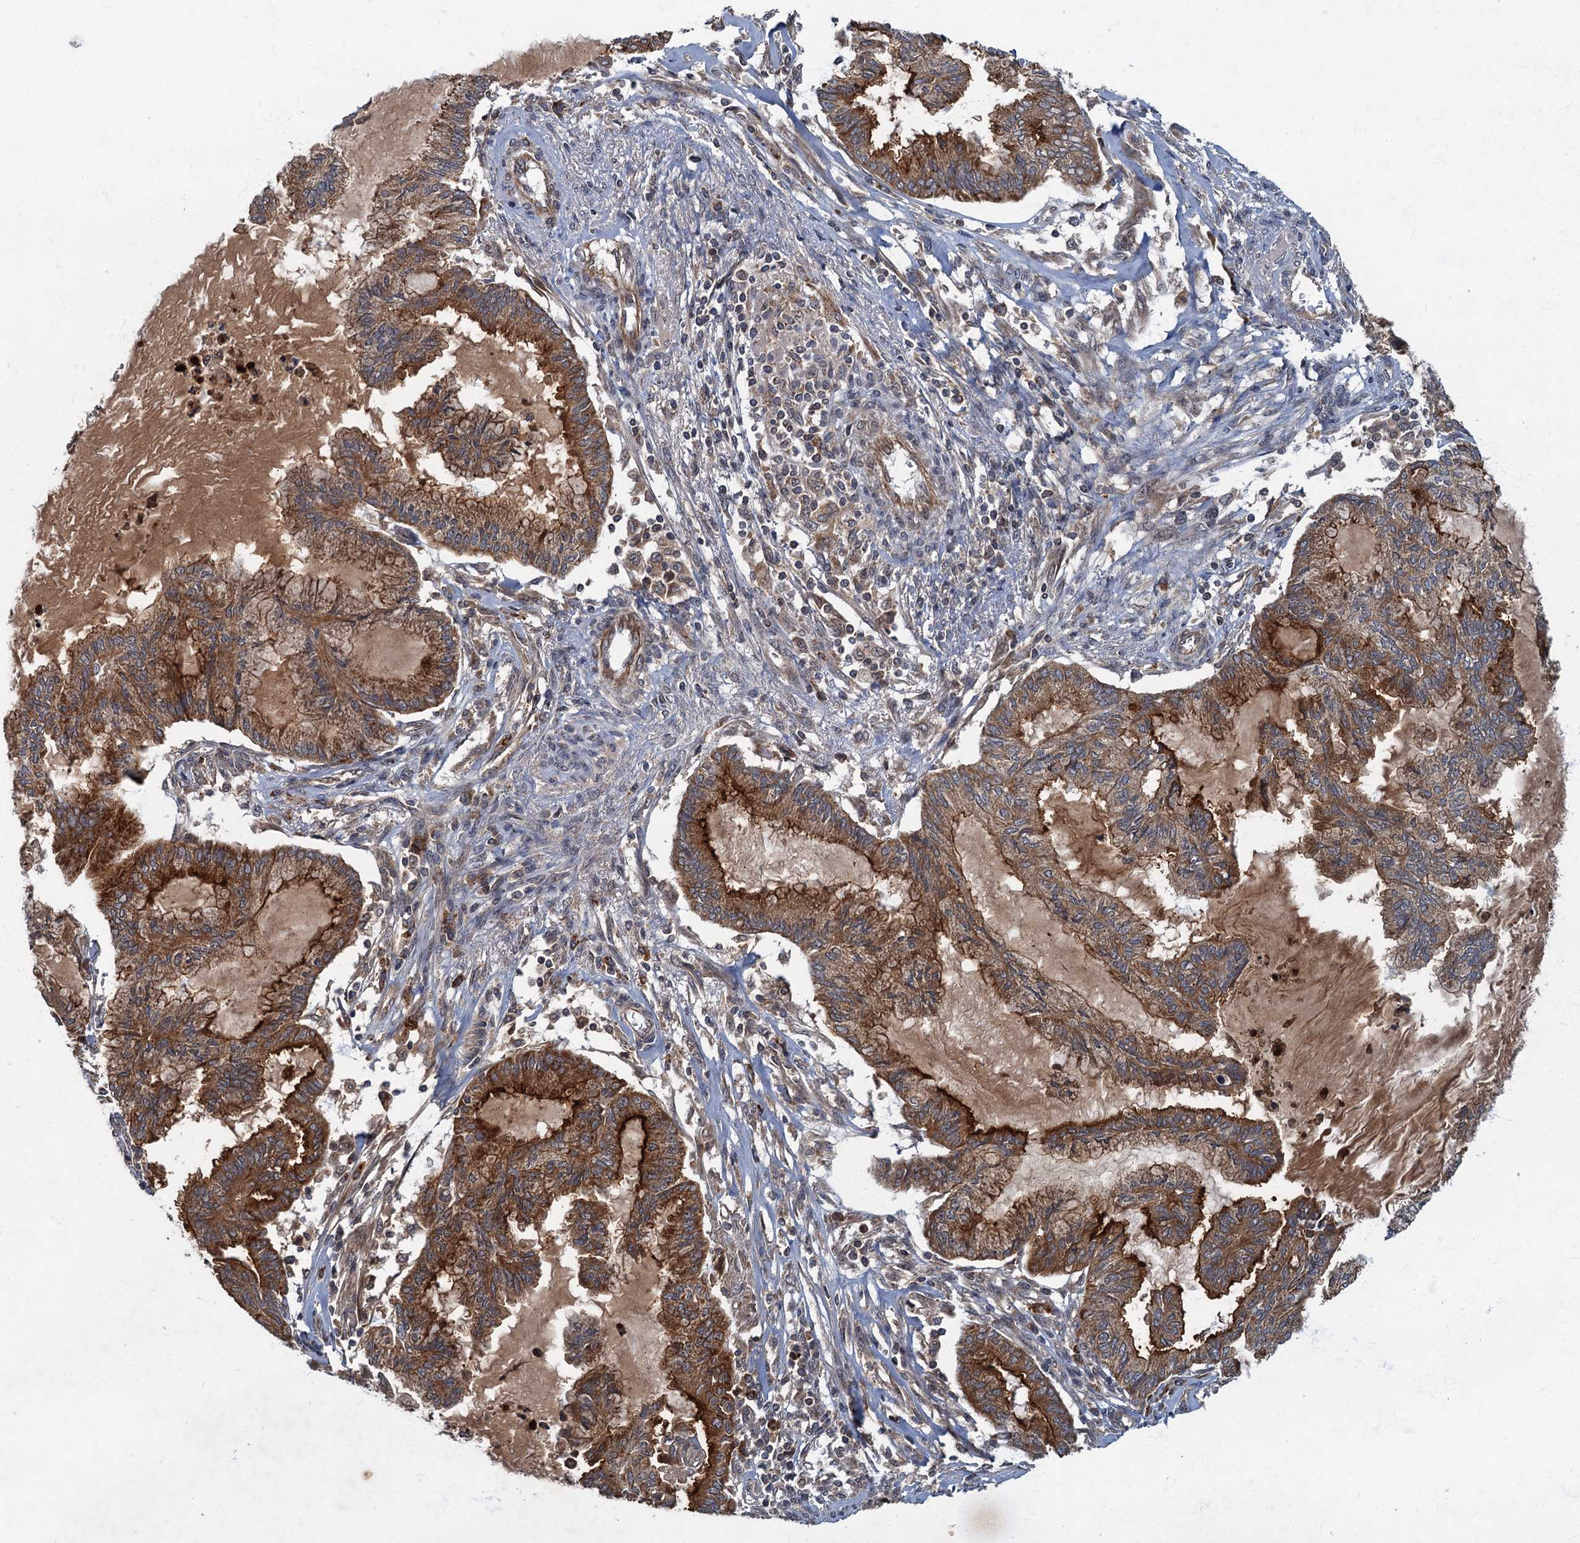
{"staining": {"intensity": "moderate", "quantity": ">75%", "location": "cytoplasmic/membranous"}, "tissue": "endometrial cancer", "cell_type": "Tumor cells", "image_type": "cancer", "snomed": [{"axis": "morphology", "description": "Adenocarcinoma, NOS"}, {"axis": "topography", "description": "Endometrium"}], "caption": "An image of endometrial cancer (adenocarcinoma) stained for a protein exhibits moderate cytoplasmic/membranous brown staining in tumor cells. (Stains: DAB (3,3'-diaminobenzidine) in brown, nuclei in blue, Microscopy: brightfield microscopy at high magnification).", "gene": "SLC11A2", "patient": {"sex": "female", "age": 86}}